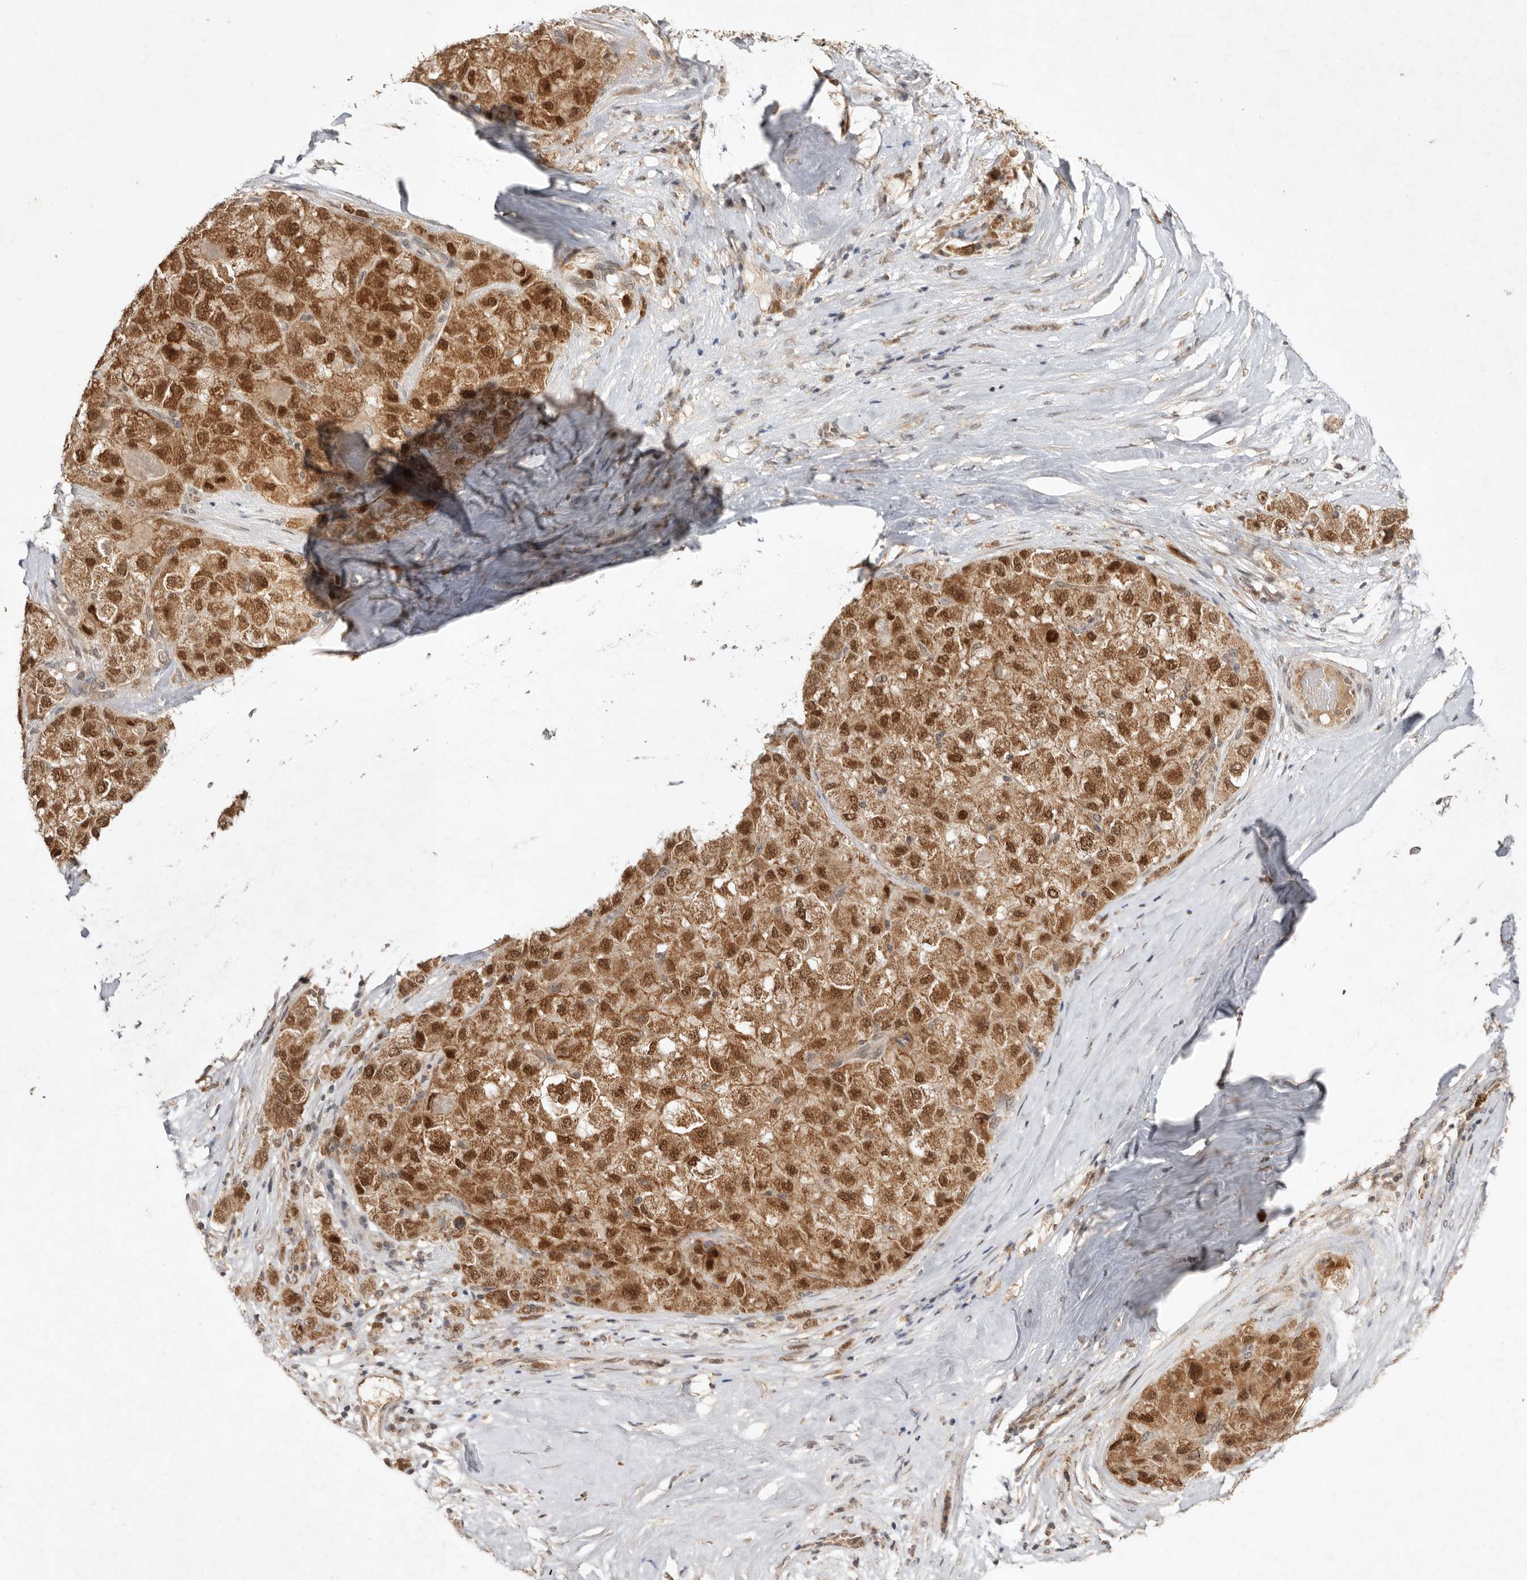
{"staining": {"intensity": "moderate", "quantity": ">75%", "location": "cytoplasmic/membranous,nuclear"}, "tissue": "liver cancer", "cell_type": "Tumor cells", "image_type": "cancer", "snomed": [{"axis": "morphology", "description": "Carcinoma, Hepatocellular, NOS"}, {"axis": "topography", "description": "Liver"}], "caption": "Hepatocellular carcinoma (liver) stained with DAB (3,3'-diaminobenzidine) immunohistochemistry demonstrates medium levels of moderate cytoplasmic/membranous and nuclear expression in approximately >75% of tumor cells. Using DAB (brown) and hematoxylin (blue) stains, captured at high magnification using brightfield microscopy.", "gene": "TARS2", "patient": {"sex": "male", "age": 80}}